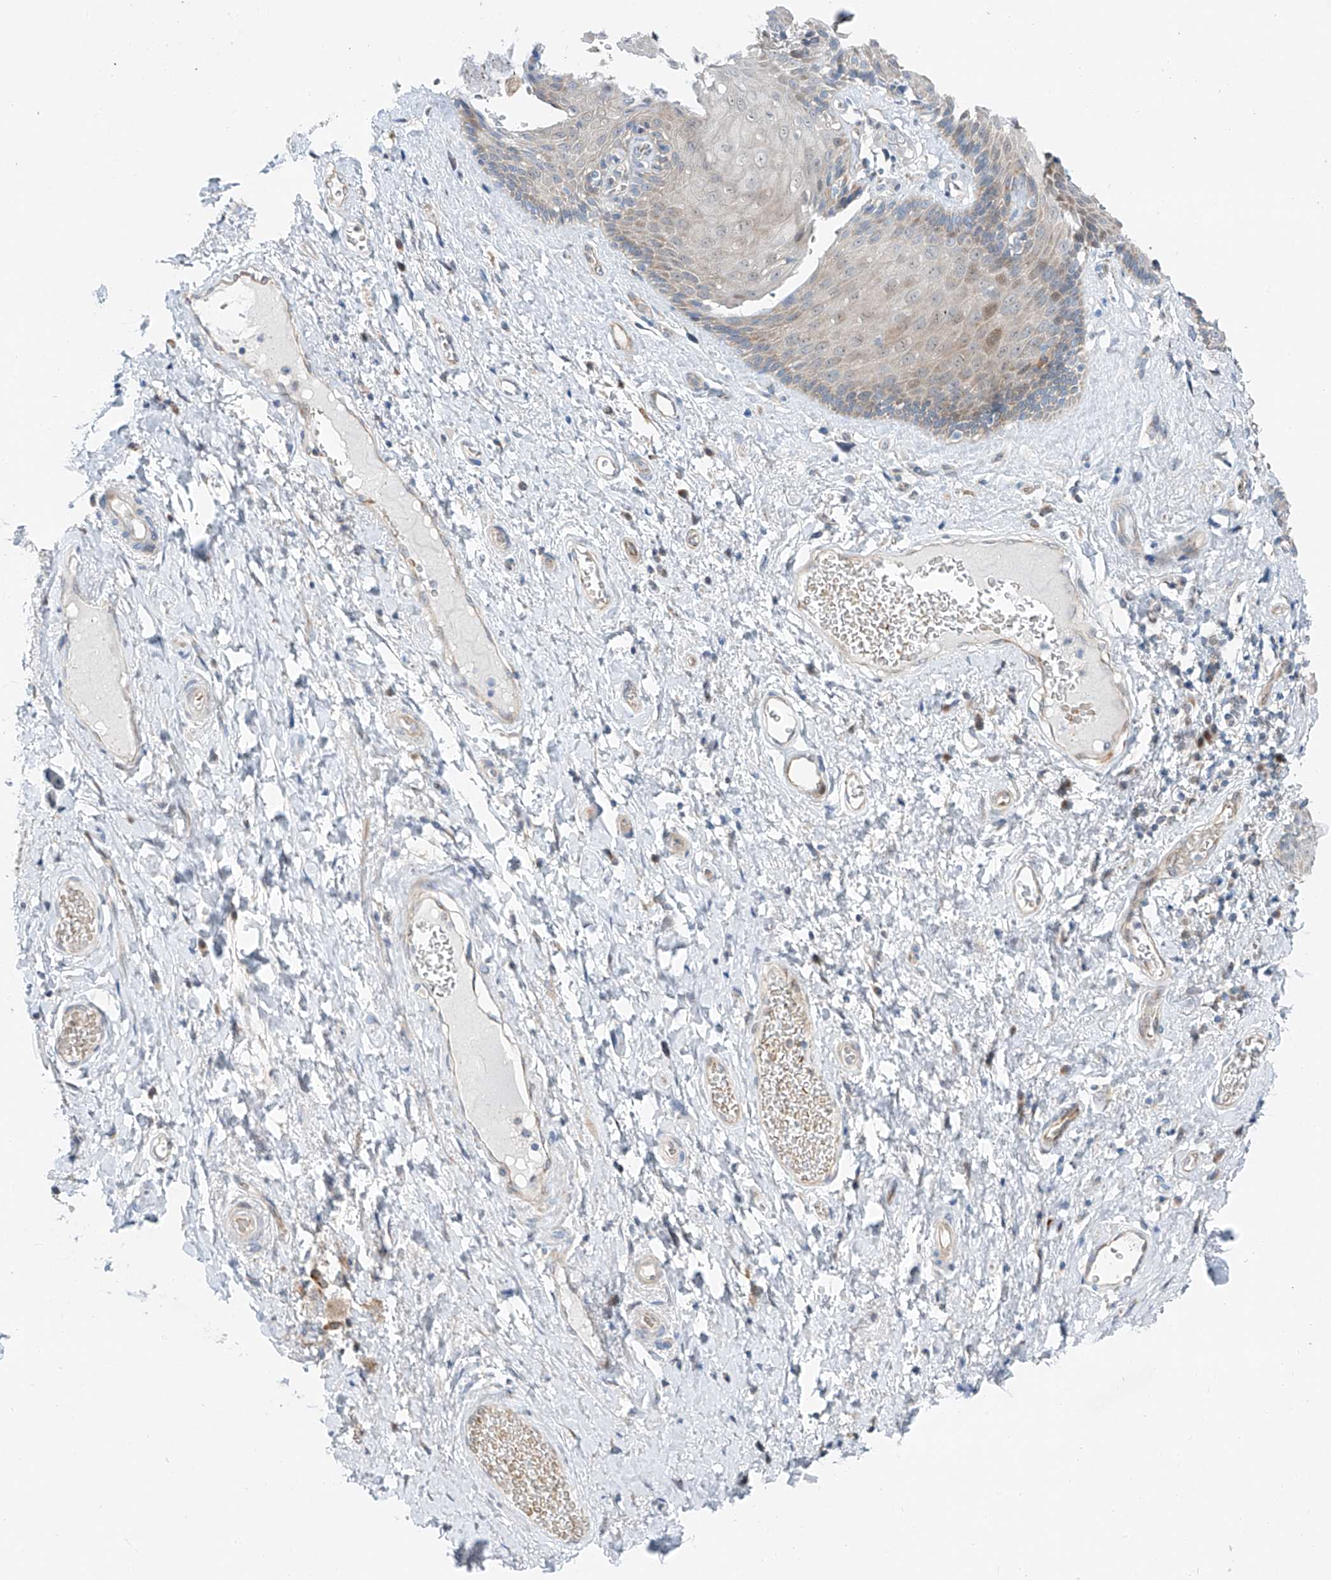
{"staining": {"intensity": "moderate", "quantity": "<25%", "location": "cytoplasmic/membranous,nuclear"}, "tissue": "skin", "cell_type": "Epidermal cells", "image_type": "normal", "snomed": [{"axis": "morphology", "description": "Normal tissue, NOS"}, {"axis": "topography", "description": "Anal"}], "caption": "This image reveals IHC staining of benign skin, with low moderate cytoplasmic/membranous,nuclear positivity in about <25% of epidermal cells.", "gene": "CLDND1", "patient": {"sex": "male", "age": 69}}